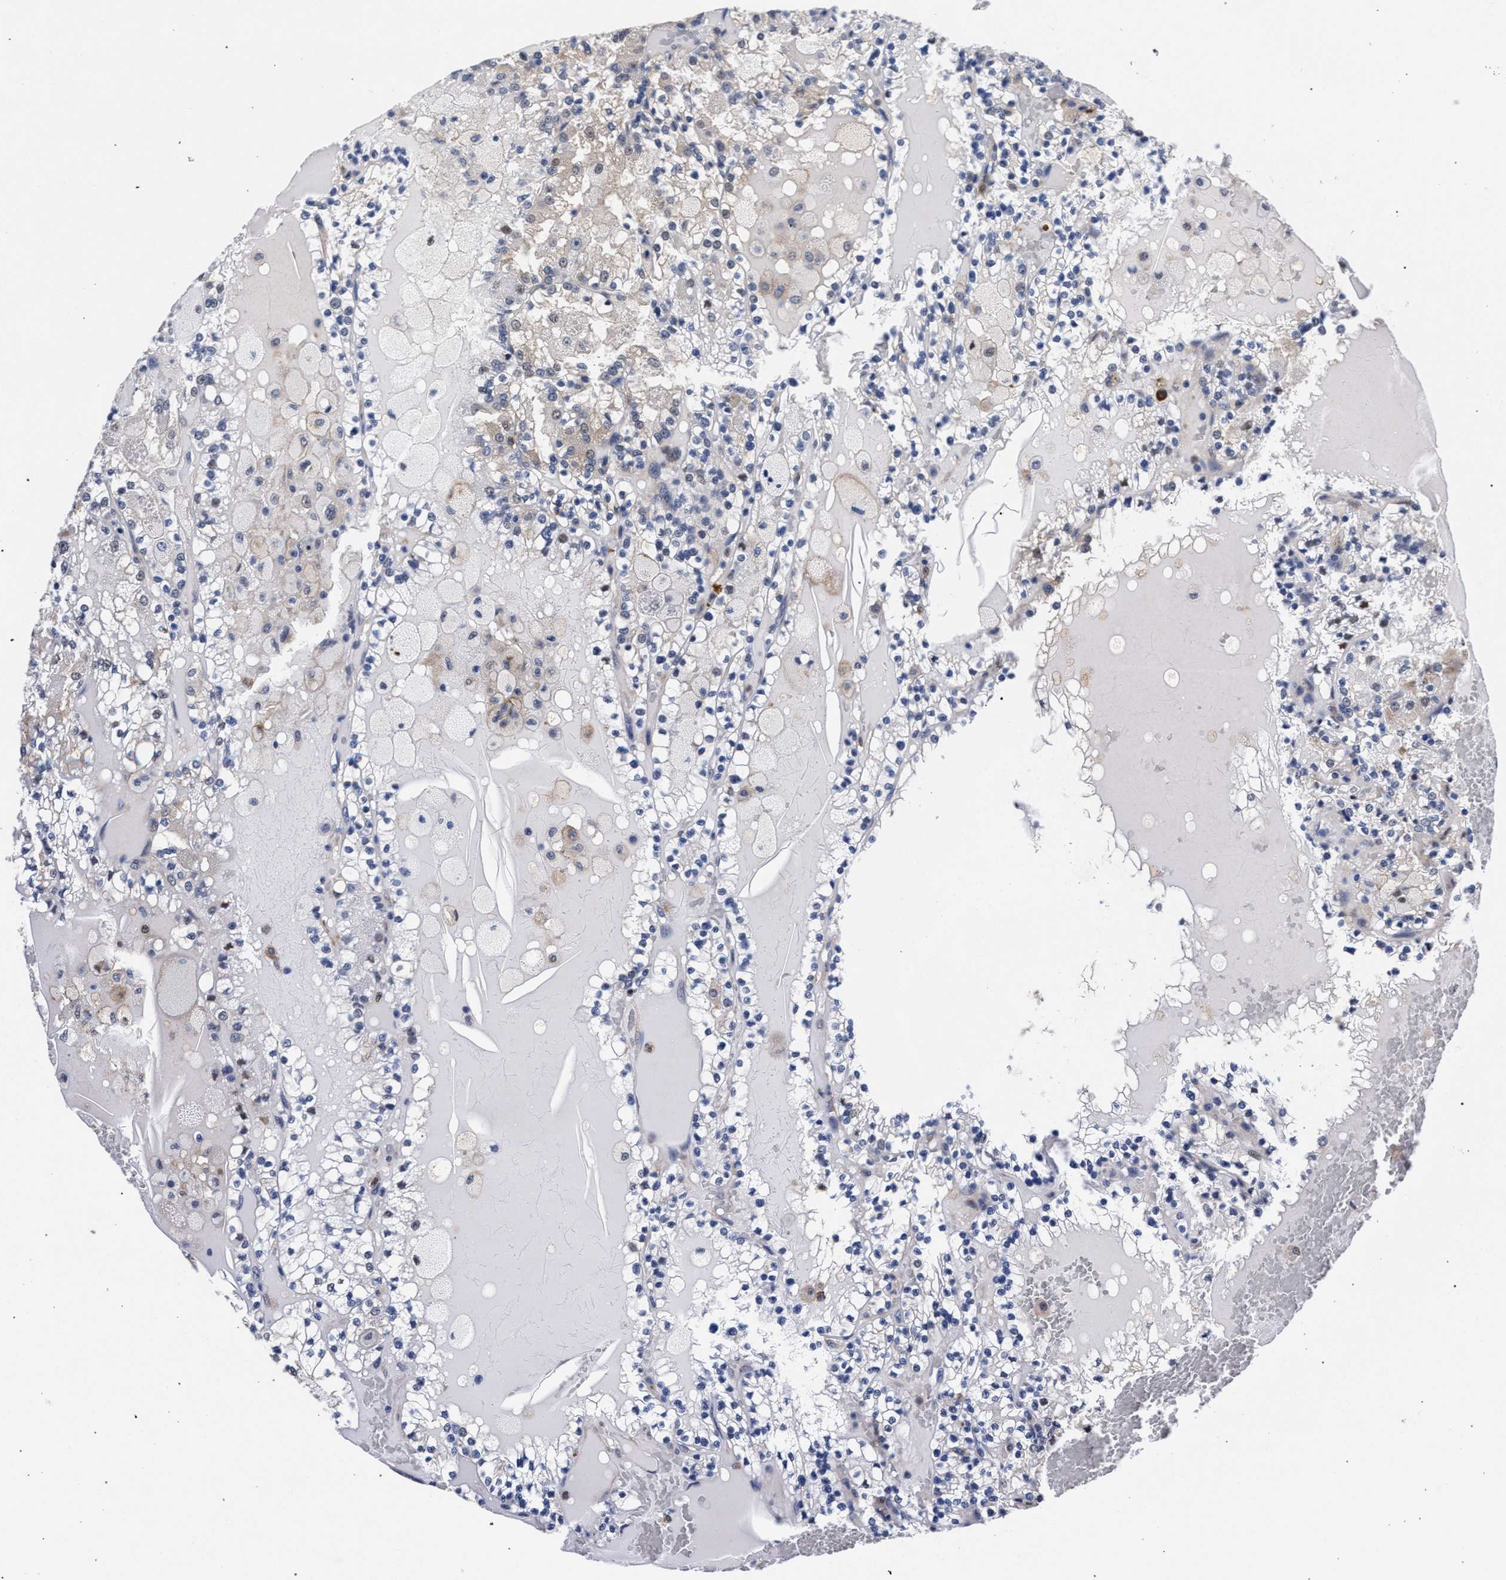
{"staining": {"intensity": "weak", "quantity": "<25%", "location": "nuclear"}, "tissue": "renal cancer", "cell_type": "Tumor cells", "image_type": "cancer", "snomed": [{"axis": "morphology", "description": "Adenocarcinoma, NOS"}, {"axis": "topography", "description": "Kidney"}], "caption": "DAB immunohistochemical staining of renal adenocarcinoma demonstrates no significant positivity in tumor cells.", "gene": "ZNF462", "patient": {"sex": "female", "age": 56}}